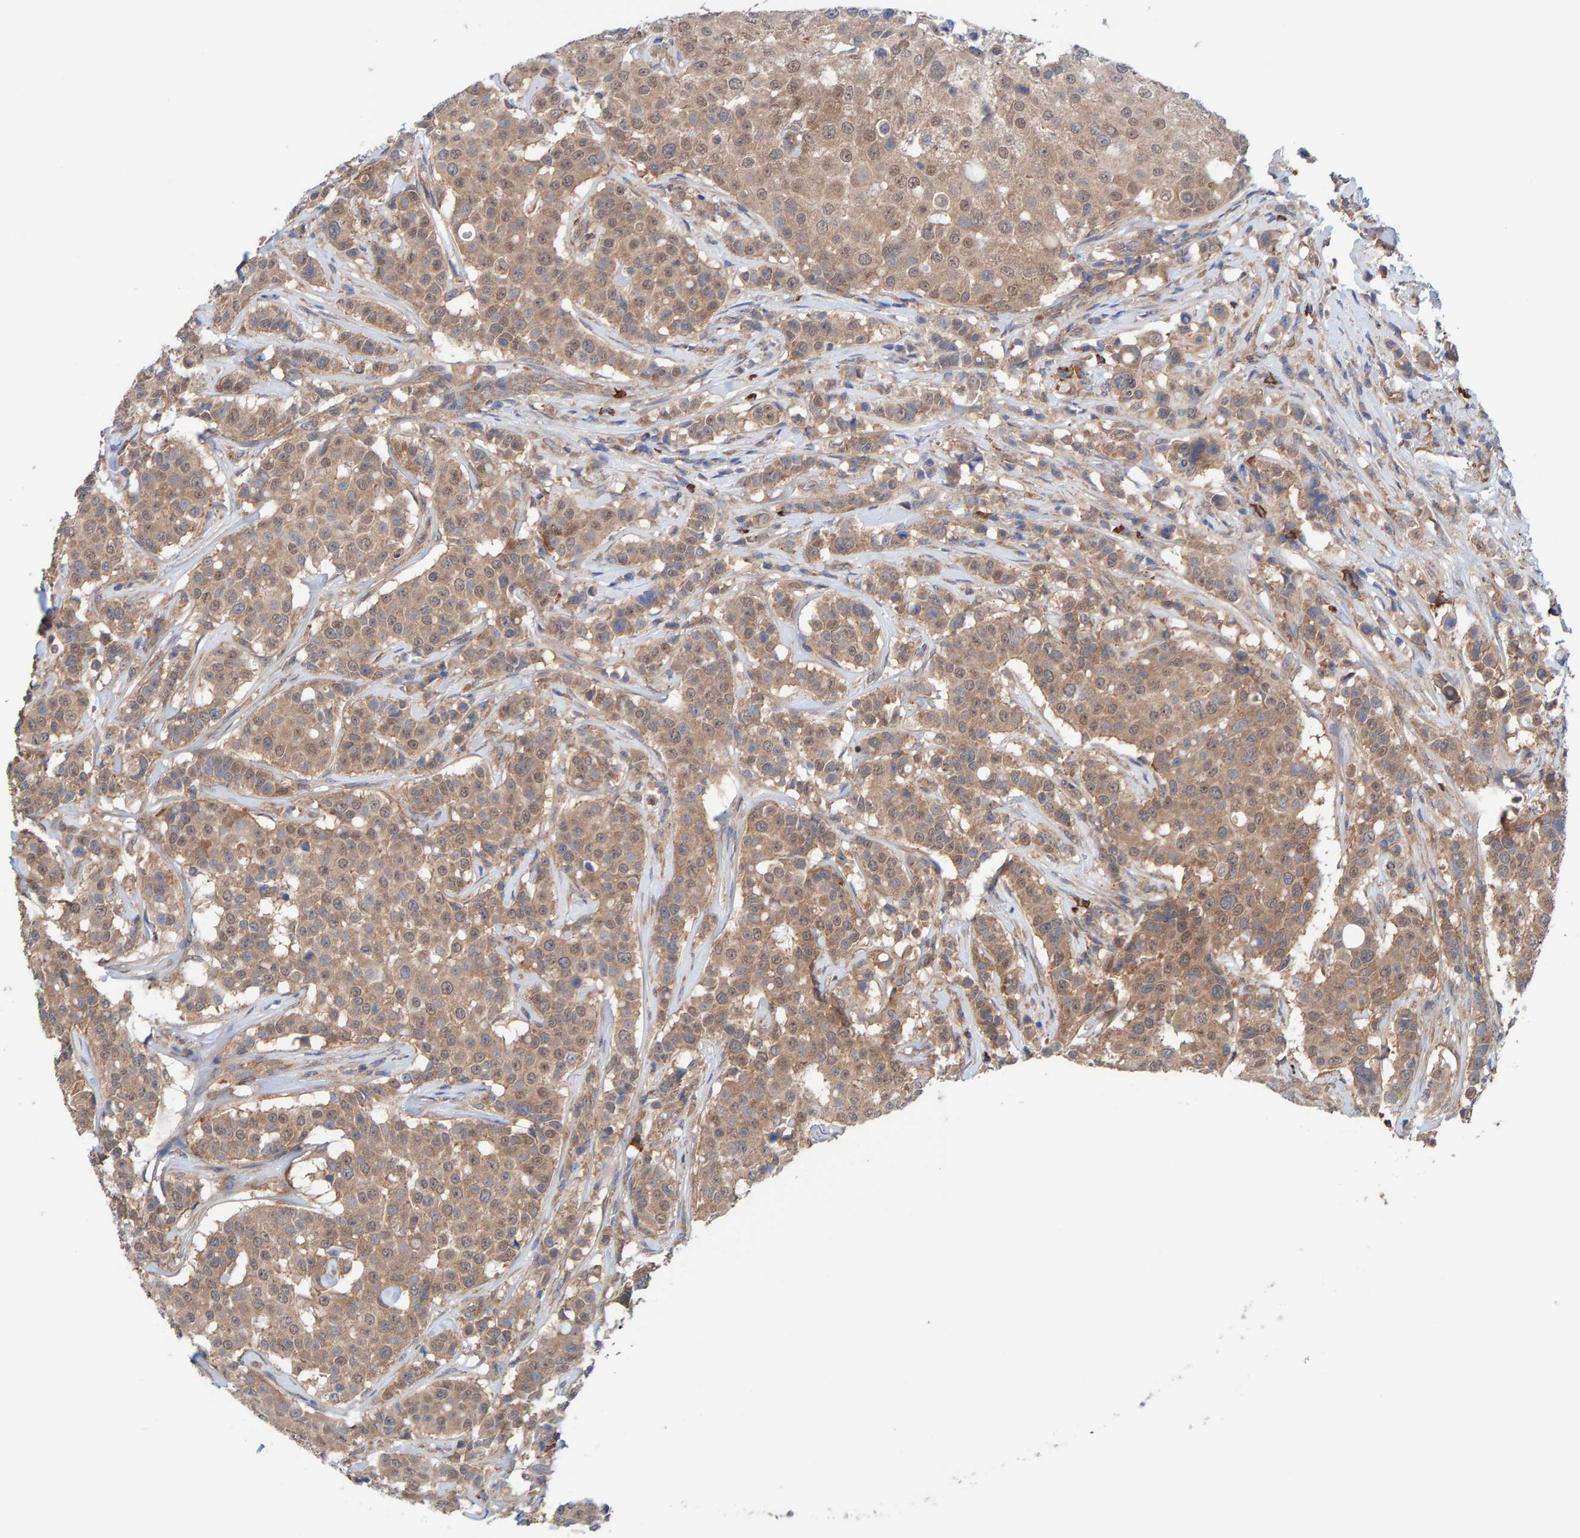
{"staining": {"intensity": "weak", "quantity": ">75%", "location": "cytoplasmic/membranous,nuclear"}, "tissue": "breast cancer", "cell_type": "Tumor cells", "image_type": "cancer", "snomed": [{"axis": "morphology", "description": "Duct carcinoma"}, {"axis": "topography", "description": "Breast"}], "caption": "Immunohistochemical staining of human infiltrating ductal carcinoma (breast) reveals weak cytoplasmic/membranous and nuclear protein expression in approximately >75% of tumor cells.", "gene": "LRSAM1", "patient": {"sex": "female", "age": 27}}